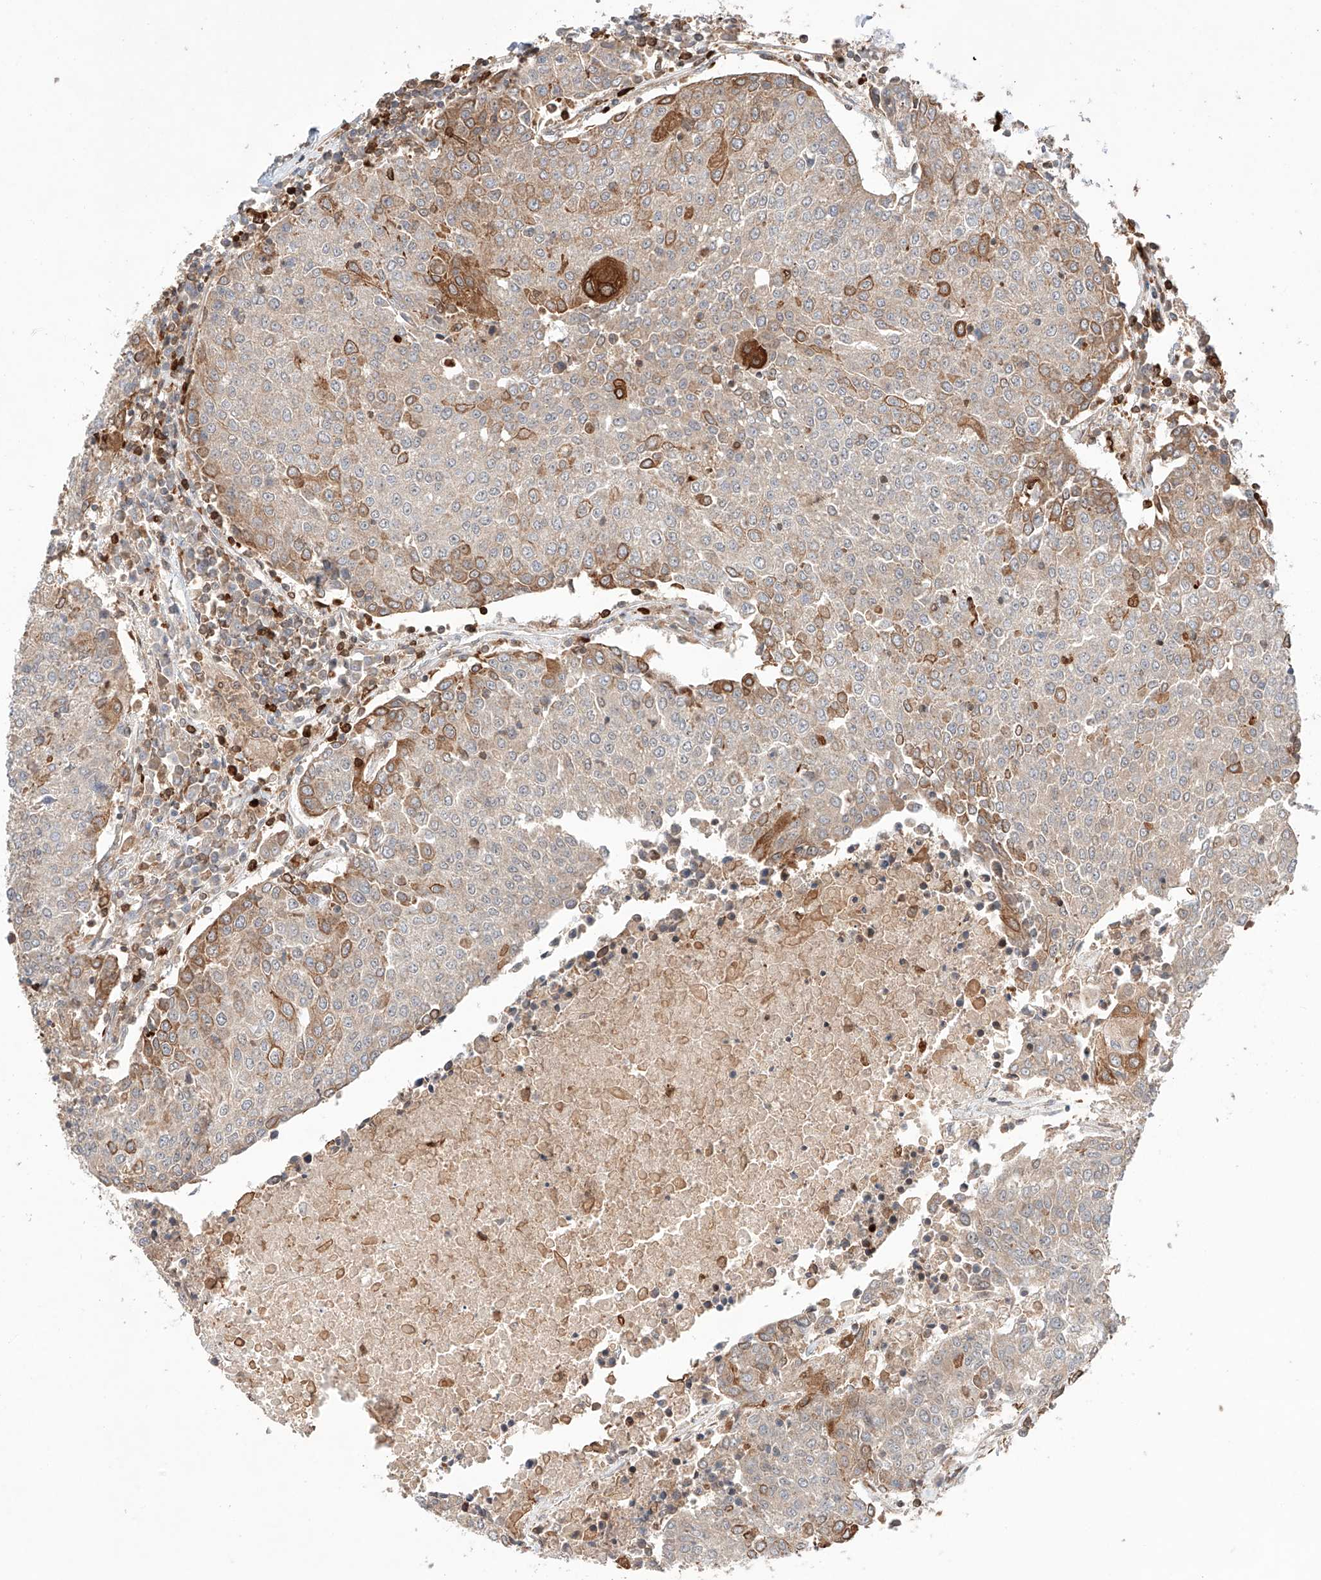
{"staining": {"intensity": "strong", "quantity": "<25%", "location": "cytoplasmic/membranous"}, "tissue": "urothelial cancer", "cell_type": "Tumor cells", "image_type": "cancer", "snomed": [{"axis": "morphology", "description": "Urothelial carcinoma, High grade"}, {"axis": "topography", "description": "Urinary bladder"}], "caption": "Immunohistochemical staining of human urothelial cancer shows strong cytoplasmic/membranous protein staining in approximately <25% of tumor cells. Nuclei are stained in blue.", "gene": "IGSF22", "patient": {"sex": "female", "age": 85}}